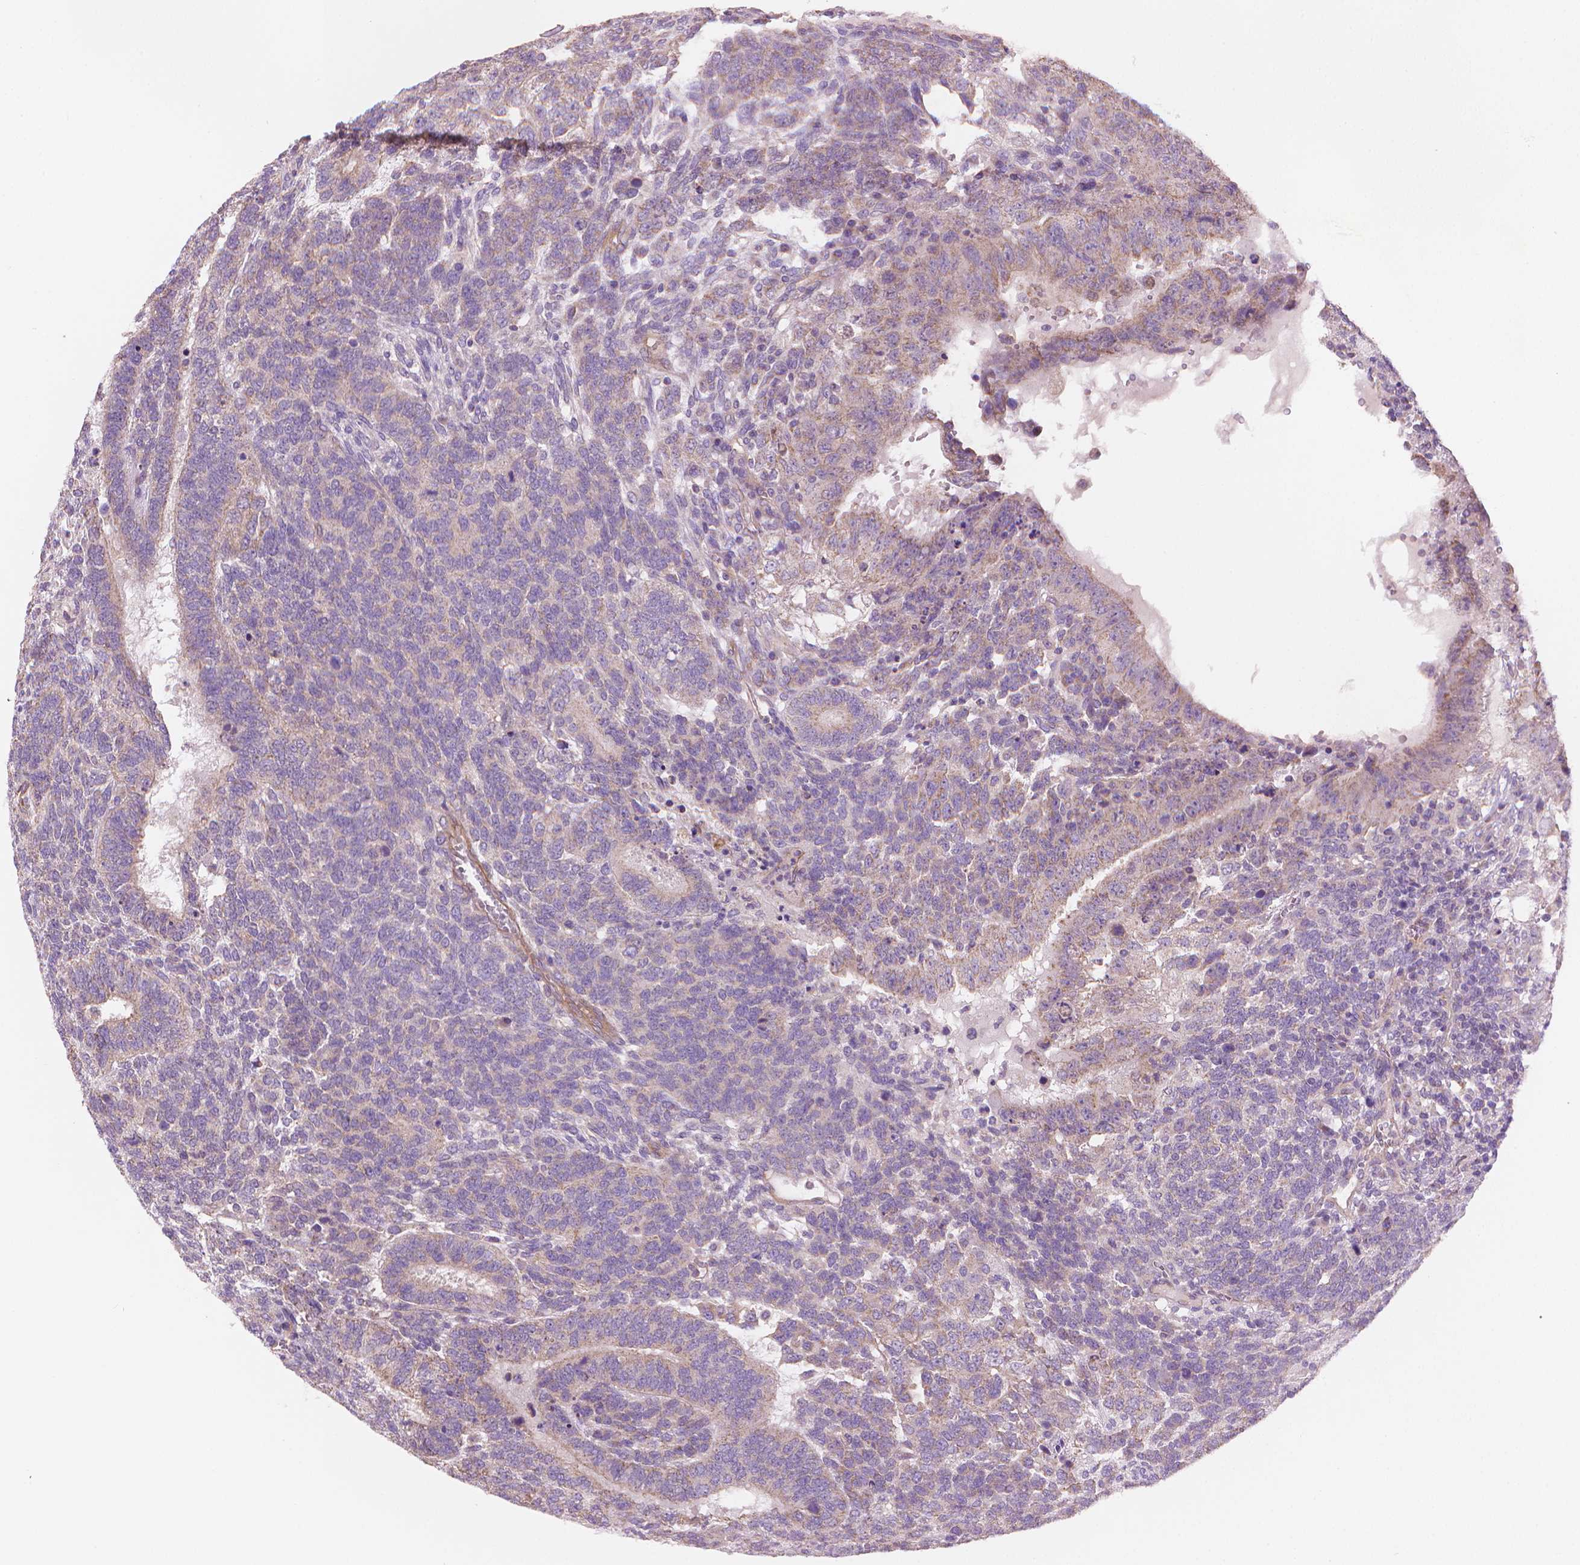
{"staining": {"intensity": "weak", "quantity": ">75%", "location": "cytoplasmic/membranous"}, "tissue": "testis cancer", "cell_type": "Tumor cells", "image_type": "cancer", "snomed": [{"axis": "morphology", "description": "Normal tissue, NOS"}, {"axis": "morphology", "description": "Carcinoma, Embryonal, NOS"}, {"axis": "topography", "description": "Testis"}, {"axis": "topography", "description": "Epididymis"}], "caption": "Immunohistochemical staining of testis cancer shows weak cytoplasmic/membranous protein staining in approximately >75% of tumor cells.", "gene": "TTC29", "patient": {"sex": "male", "age": 23}}